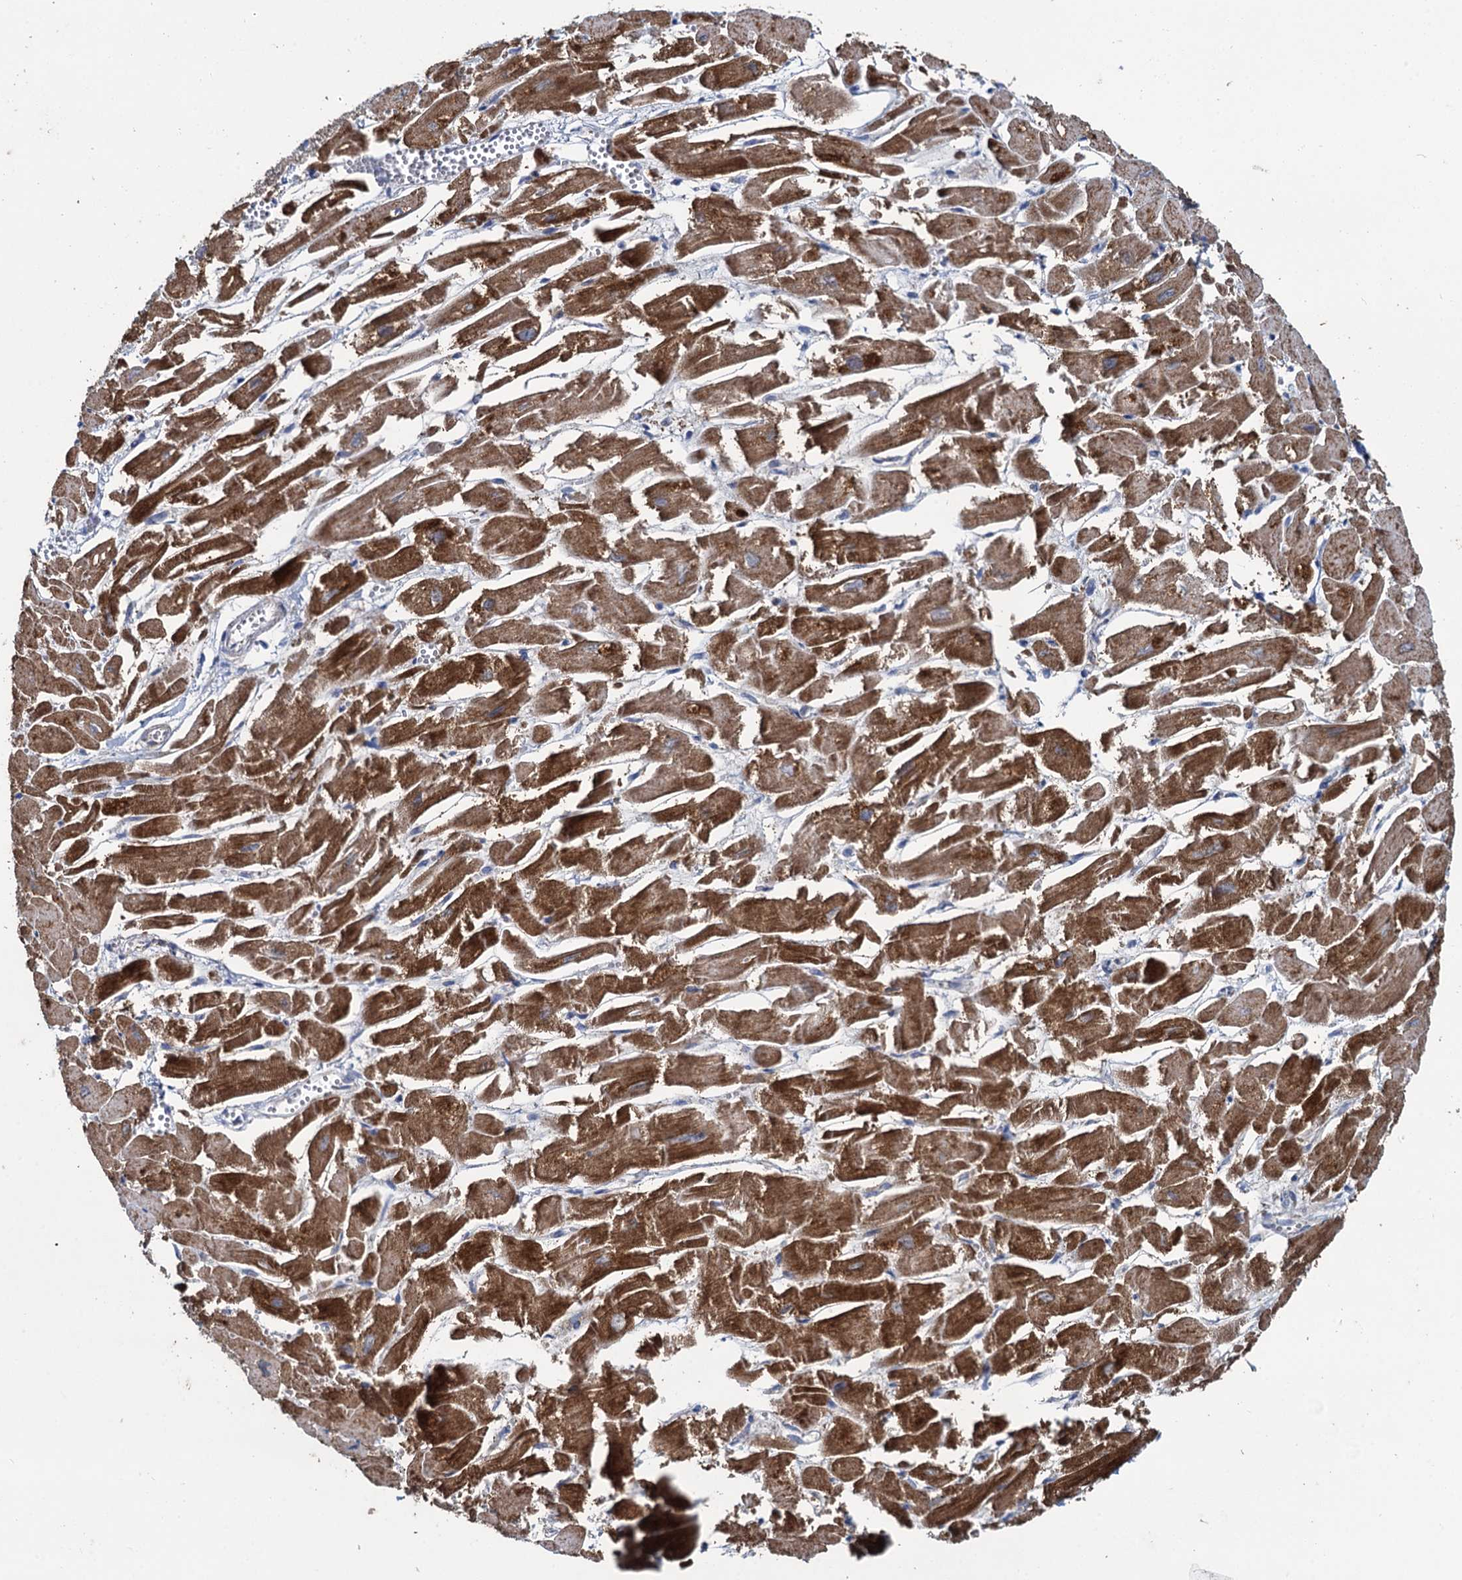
{"staining": {"intensity": "strong", "quantity": ">75%", "location": "cytoplasmic/membranous"}, "tissue": "heart muscle", "cell_type": "Cardiomyocytes", "image_type": "normal", "snomed": [{"axis": "morphology", "description": "Normal tissue, NOS"}, {"axis": "topography", "description": "Heart"}], "caption": "A brown stain highlights strong cytoplasmic/membranous expression of a protein in cardiomyocytes of normal heart muscle.", "gene": "METTL4", "patient": {"sex": "male", "age": 54}}